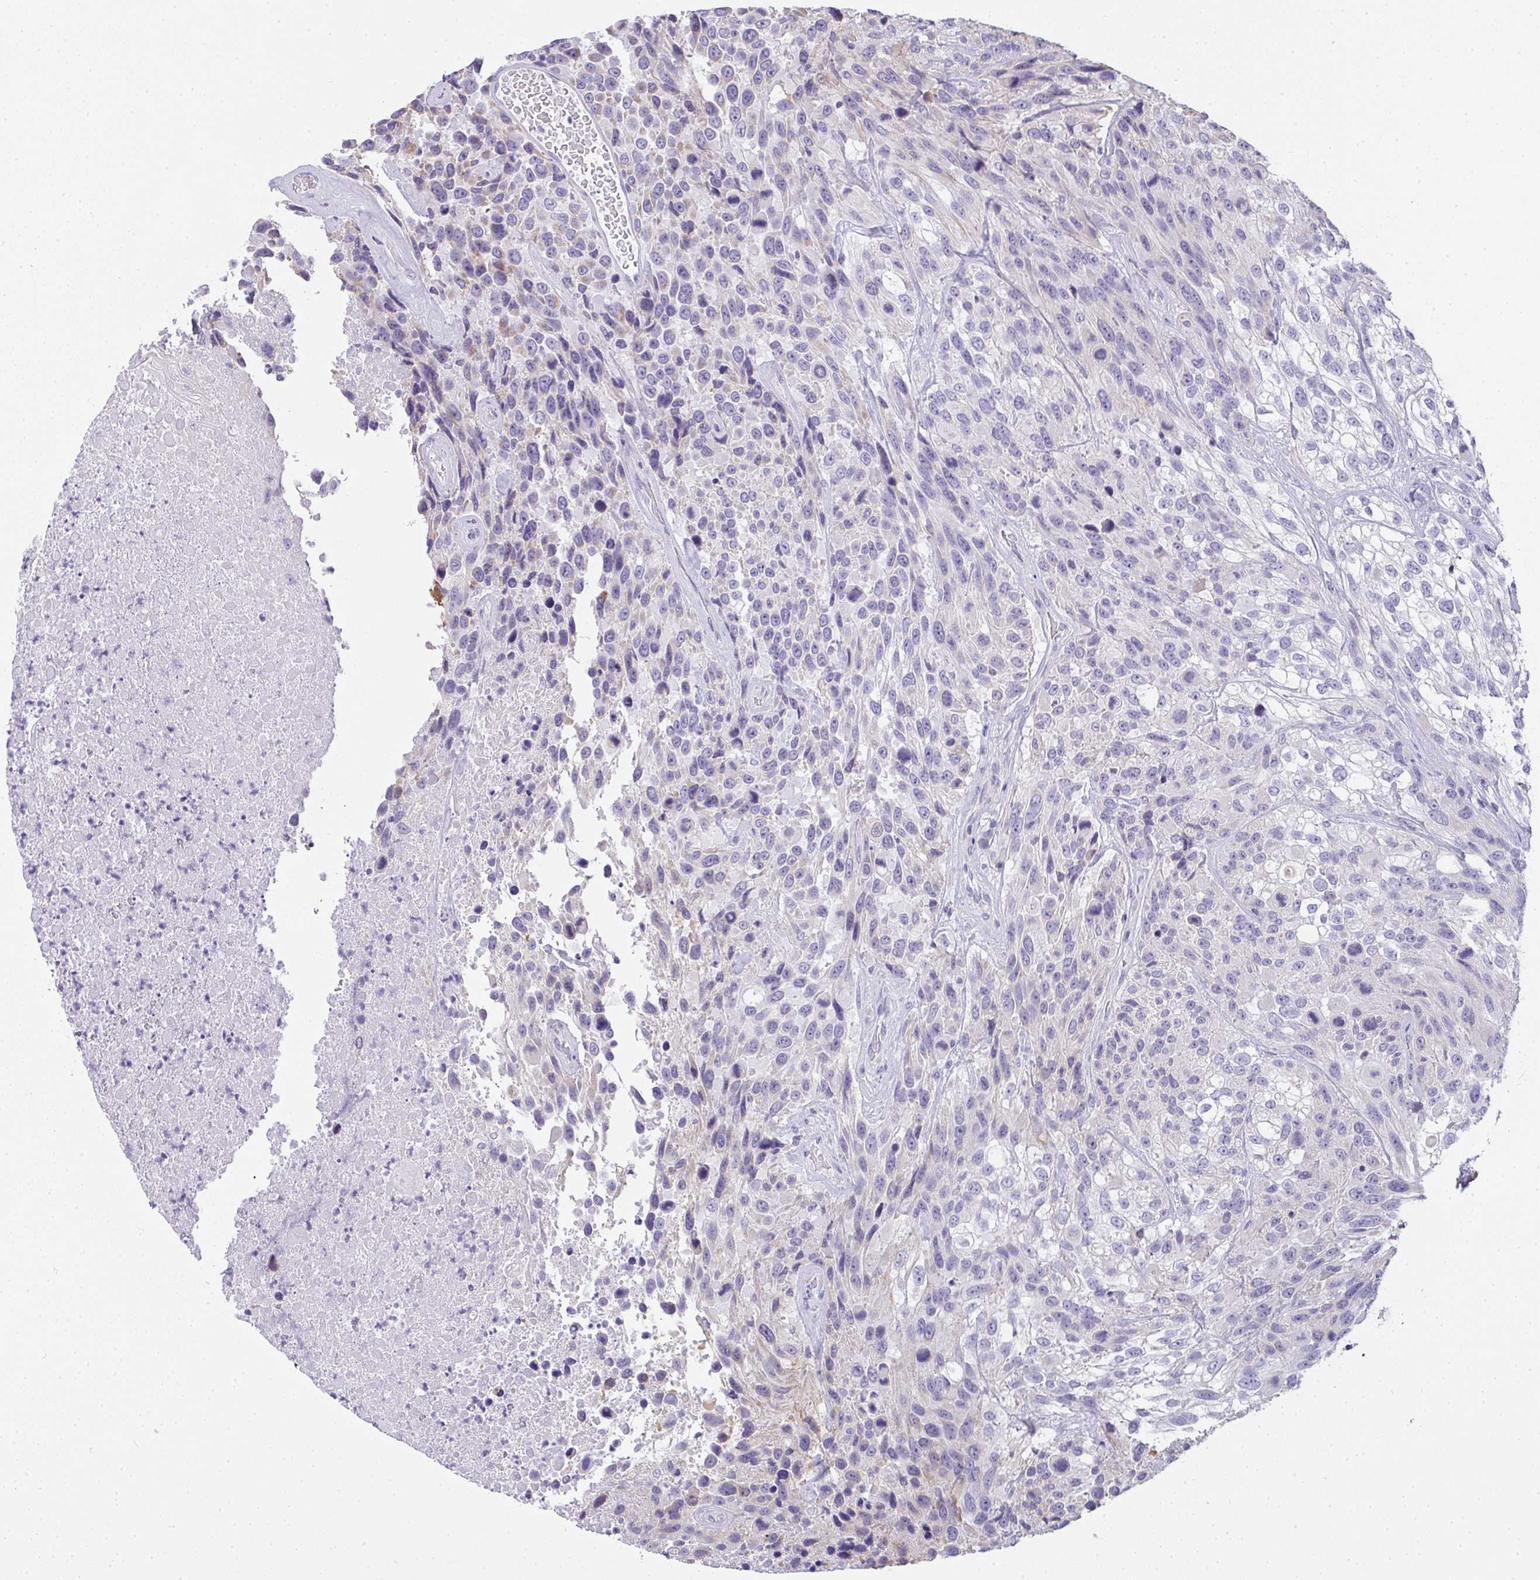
{"staining": {"intensity": "negative", "quantity": "none", "location": "none"}, "tissue": "urothelial cancer", "cell_type": "Tumor cells", "image_type": "cancer", "snomed": [{"axis": "morphology", "description": "Urothelial carcinoma, High grade"}, {"axis": "topography", "description": "Urinary bladder"}], "caption": "A high-resolution image shows immunohistochemistry (IHC) staining of urothelial carcinoma (high-grade), which reveals no significant positivity in tumor cells.", "gene": "GSDMB", "patient": {"sex": "female", "age": 70}}